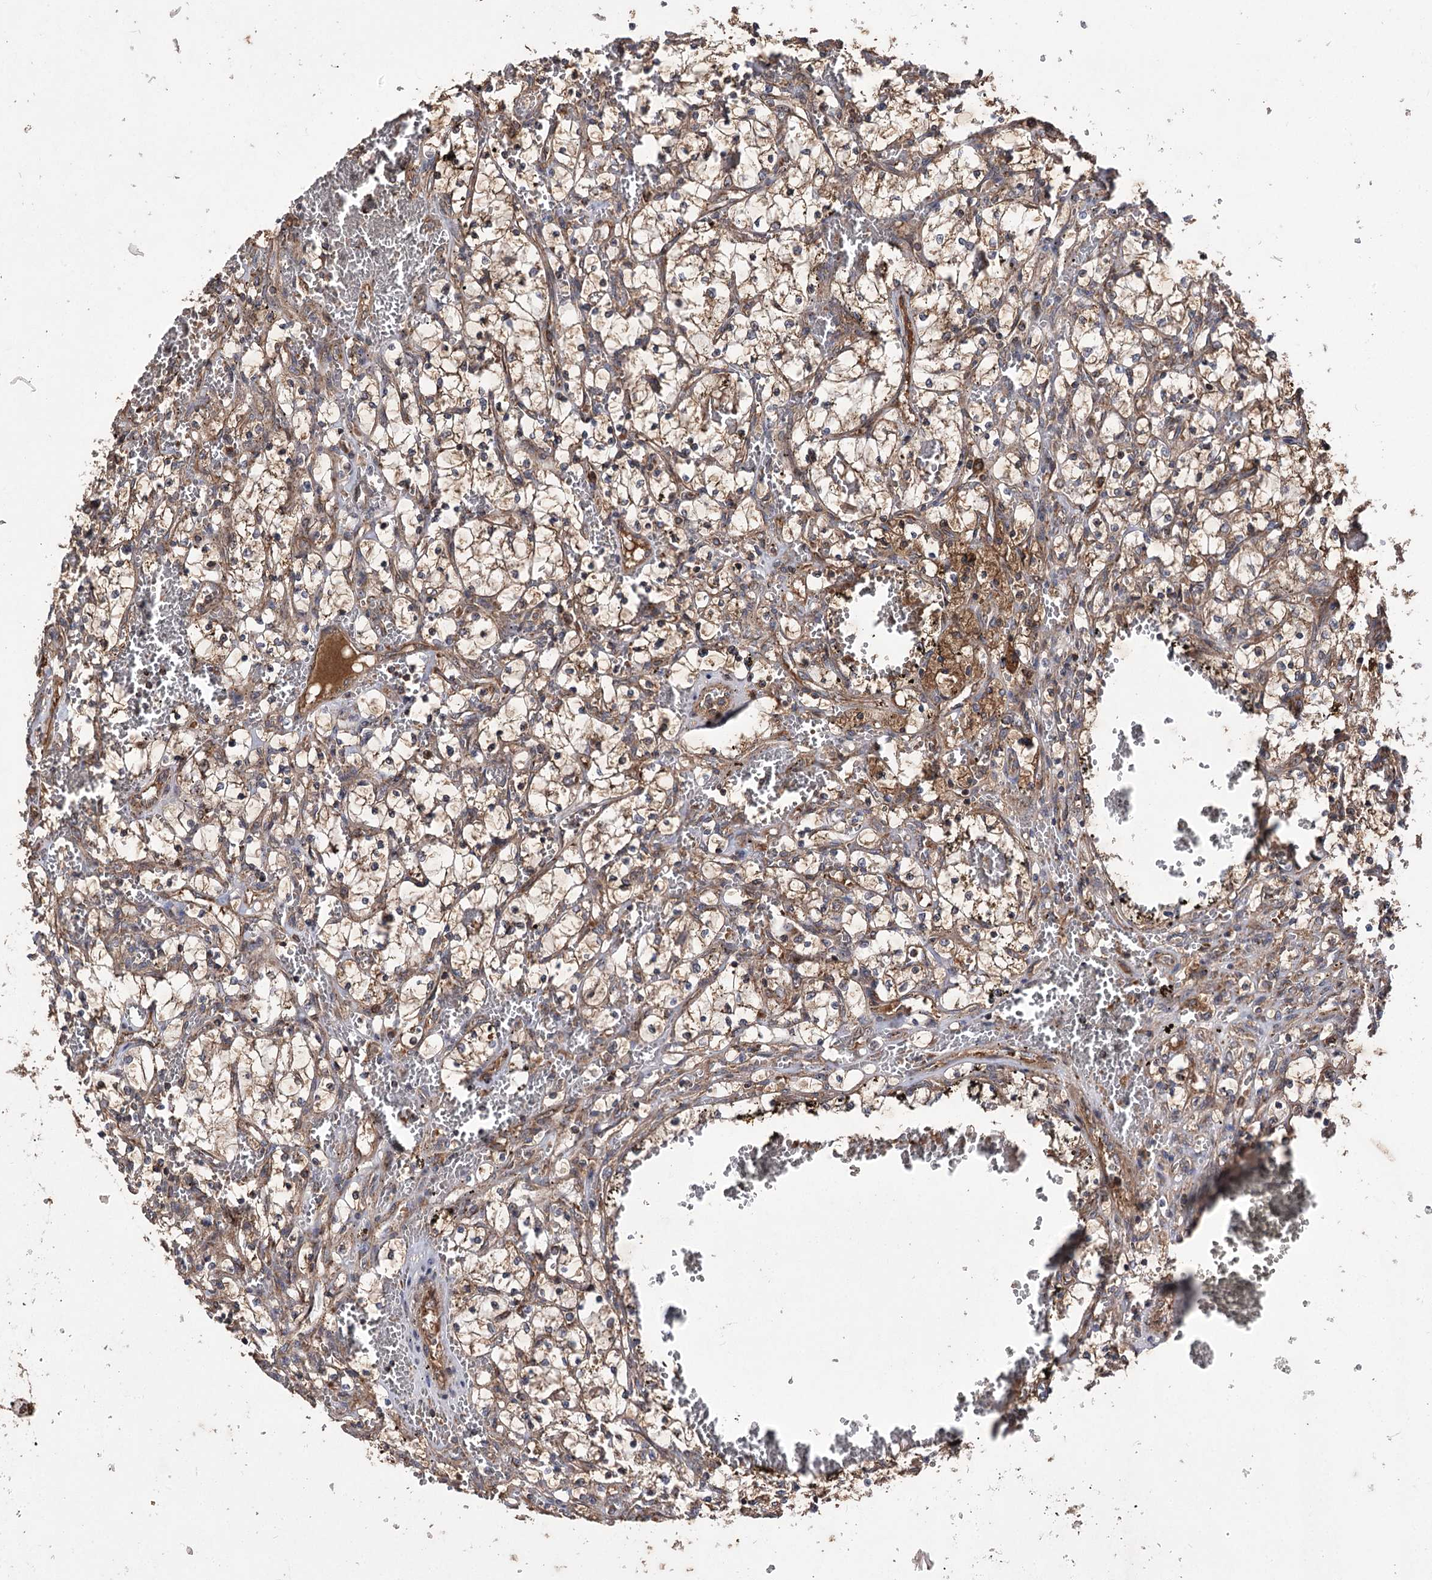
{"staining": {"intensity": "moderate", "quantity": ">75%", "location": "cytoplasmic/membranous"}, "tissue": "renal cancer", "cell_type": "Tumor cells", "image_type": "cancer", "snomed": [{"axis": "morphology", "description": "Adenocarcinoma, NOS"}, {"axis": "topography", "description": "Kidney"}], "caption": "Moderate cytoplasmic/membranous staining is identified in approximately >75% of tumor cells in renal adenocarcinoma. (DAB = brown stain, brightfield microscopy at high magnification).", "gene": "RASSF3", "patient": {"sex": "female", "age": 69}}